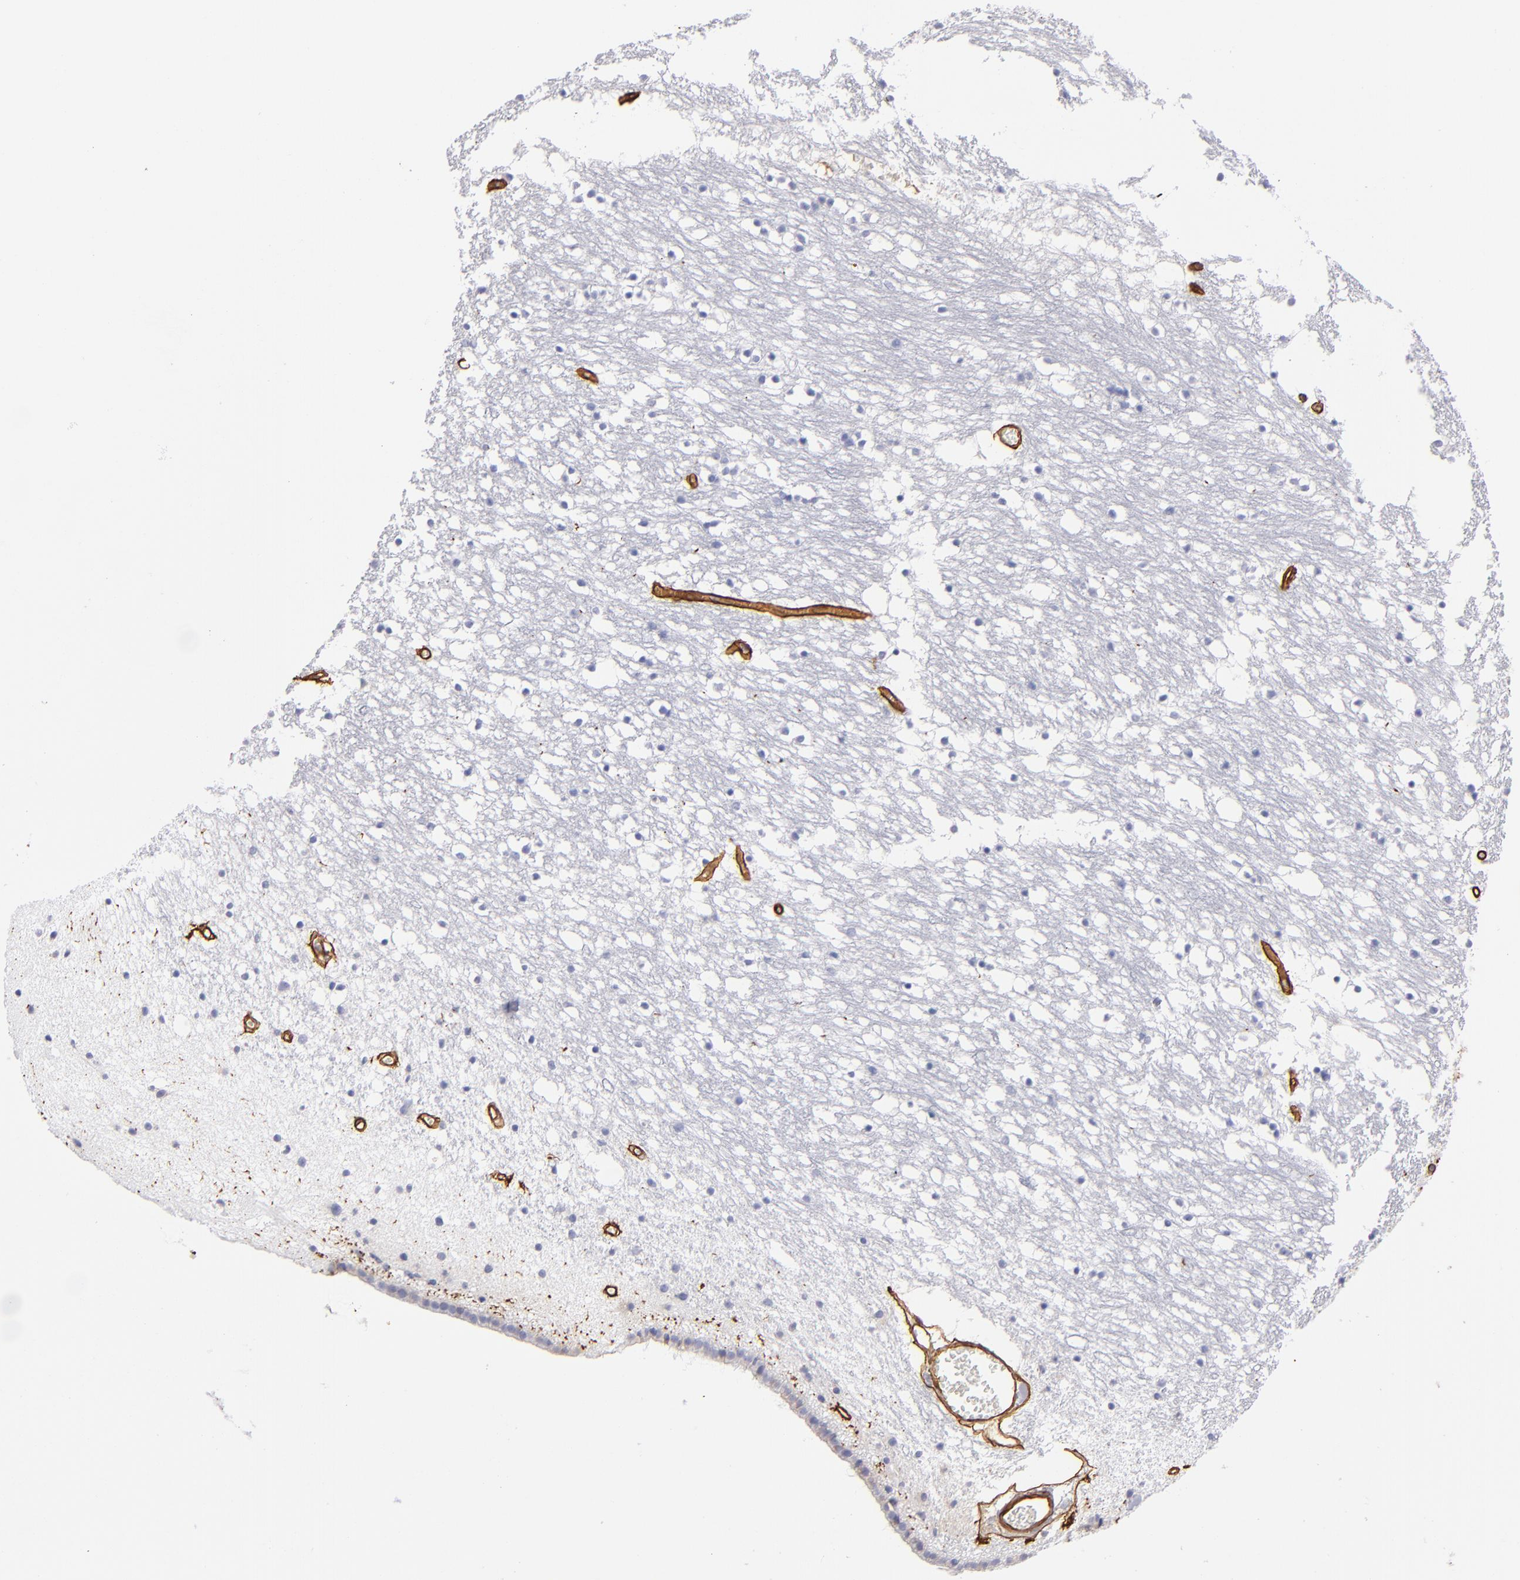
{"staining": {"intensity": "negative", "quantity": "none", "location": "none"}, "tissue": "caudate", "cell_type": "Glial cells", "image_type": "normal", "snomed": [{"axis": "morphology", "description": "Normal tissue, NOS"}, {"axis": "topography", "description": "Lateral ventricle wall"}], "caption": "This is an immunohistochemistry (IHC) micrograph of benign human caudate. There is no expression in glial cells.", "gene": "LAMC1", "patient": {"sex": "male", "age": 45}}